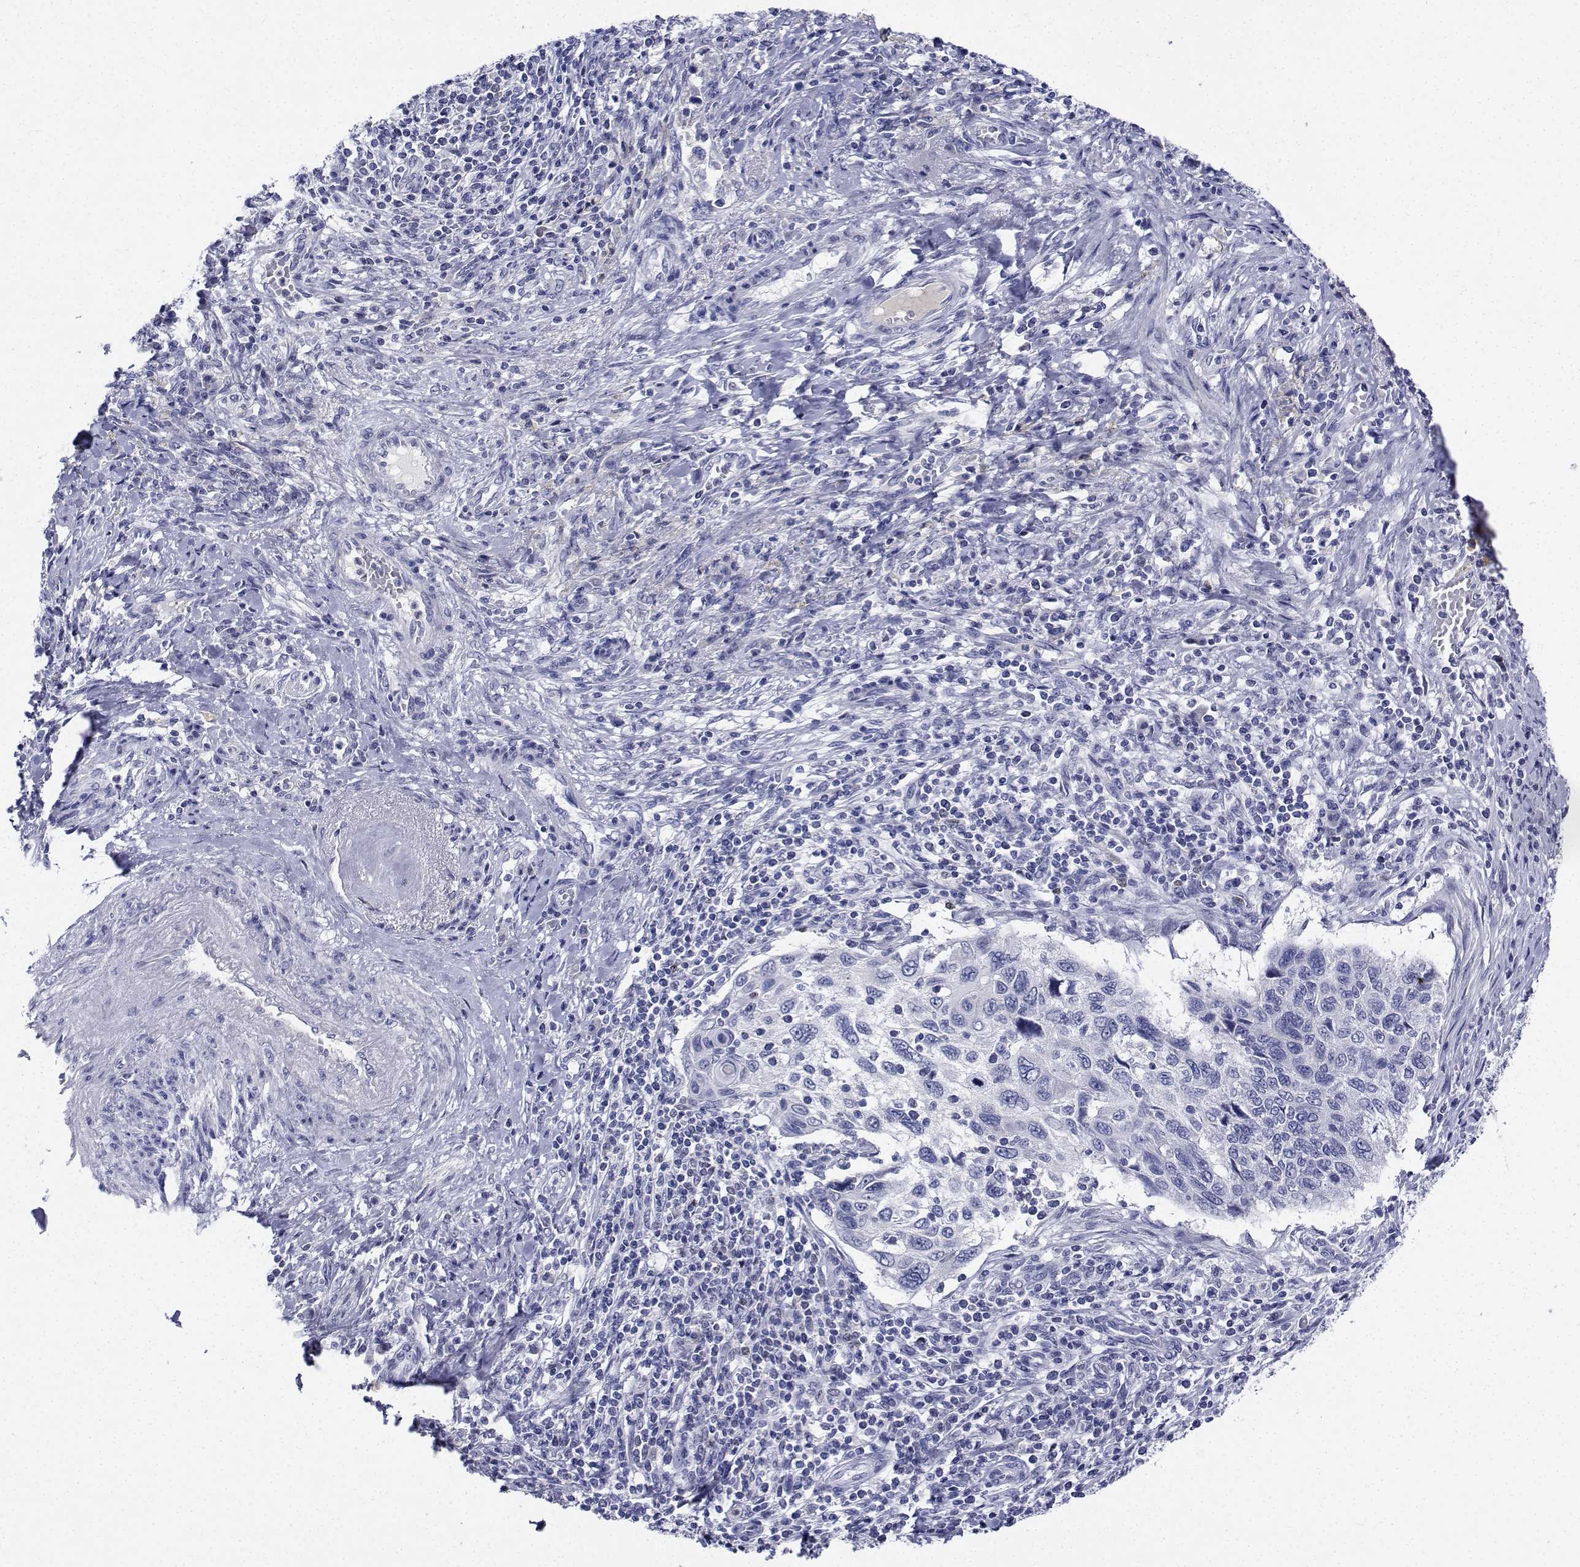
{"staining": {"intensity": "negative", "quantity": "none", "location": "none"}, "tissue": "cervical cancer", "cell_type": "Tumor cells", "image_type": "cancer", "snomed": [{"axis": "morphology", "description": "Squamous cell carcinoma, NOS"}, {"axis": "topography", "description": "Cervix"}], "caption": "Tumor cells show no significant protein positivity in cervical cancer.", "gene": "PLXNA4", "patient": {"sex": "female", "age": 70}}